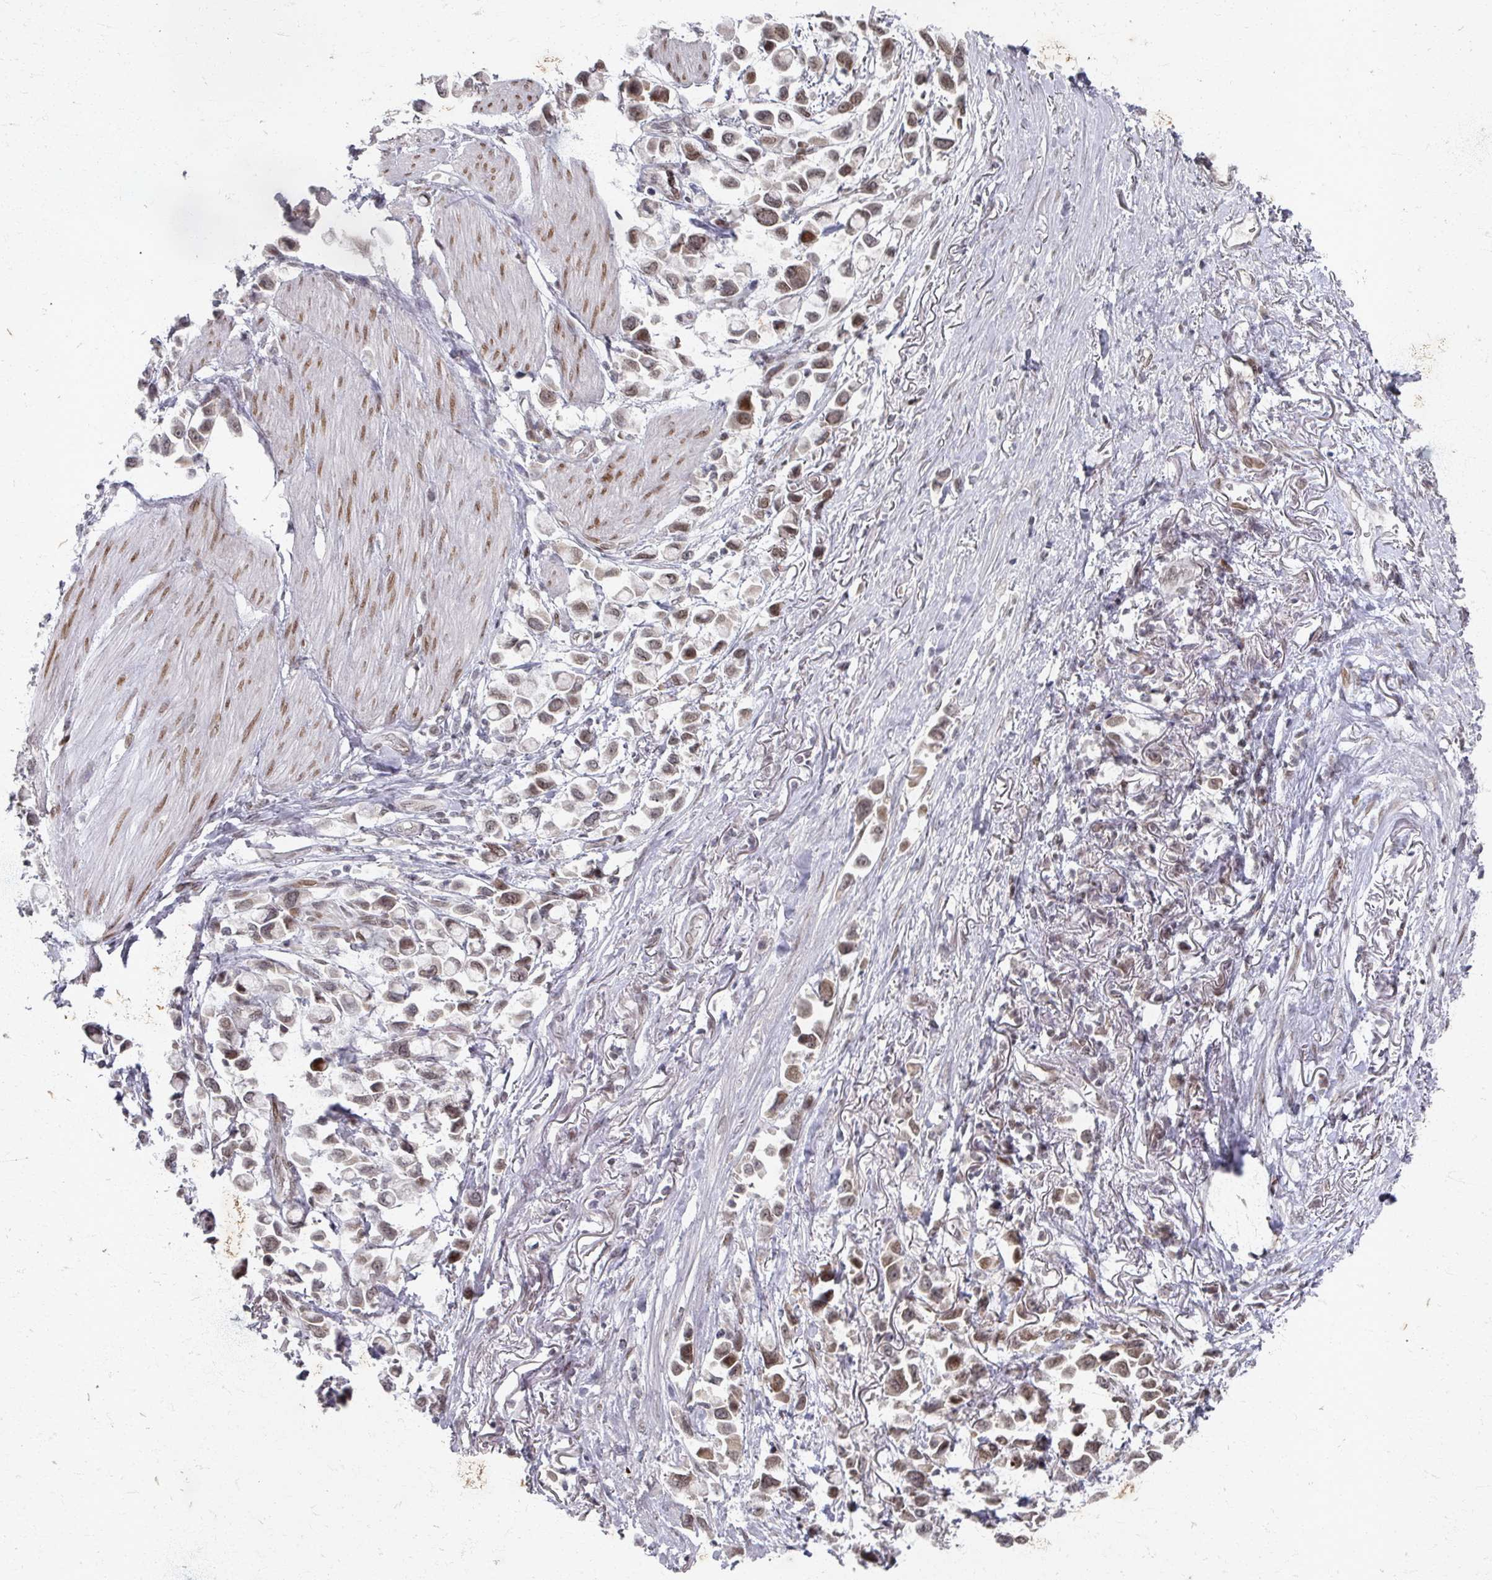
{"staining": {"intensity": "moderate", "quantity": ">75%", "location": "cytoplasmic/membranous,nuclear"}, "tissue": "stomach cancer", "cell_type": "Tumor cells", "image_type": "cancer", "snomed": [{"axis": "morphology", "description": "Adenocarcinoma, NOS"}, {"axis": "topography", "description": "Stomach"}], "caption": "A micrograph of human stomach cancer stained for a protein shows moderate cytoplasmic/membranous and nuclear brown staining in tumor cells.", "gene": "PSKH1", "patient": {"sex": "female", "age": 81}}